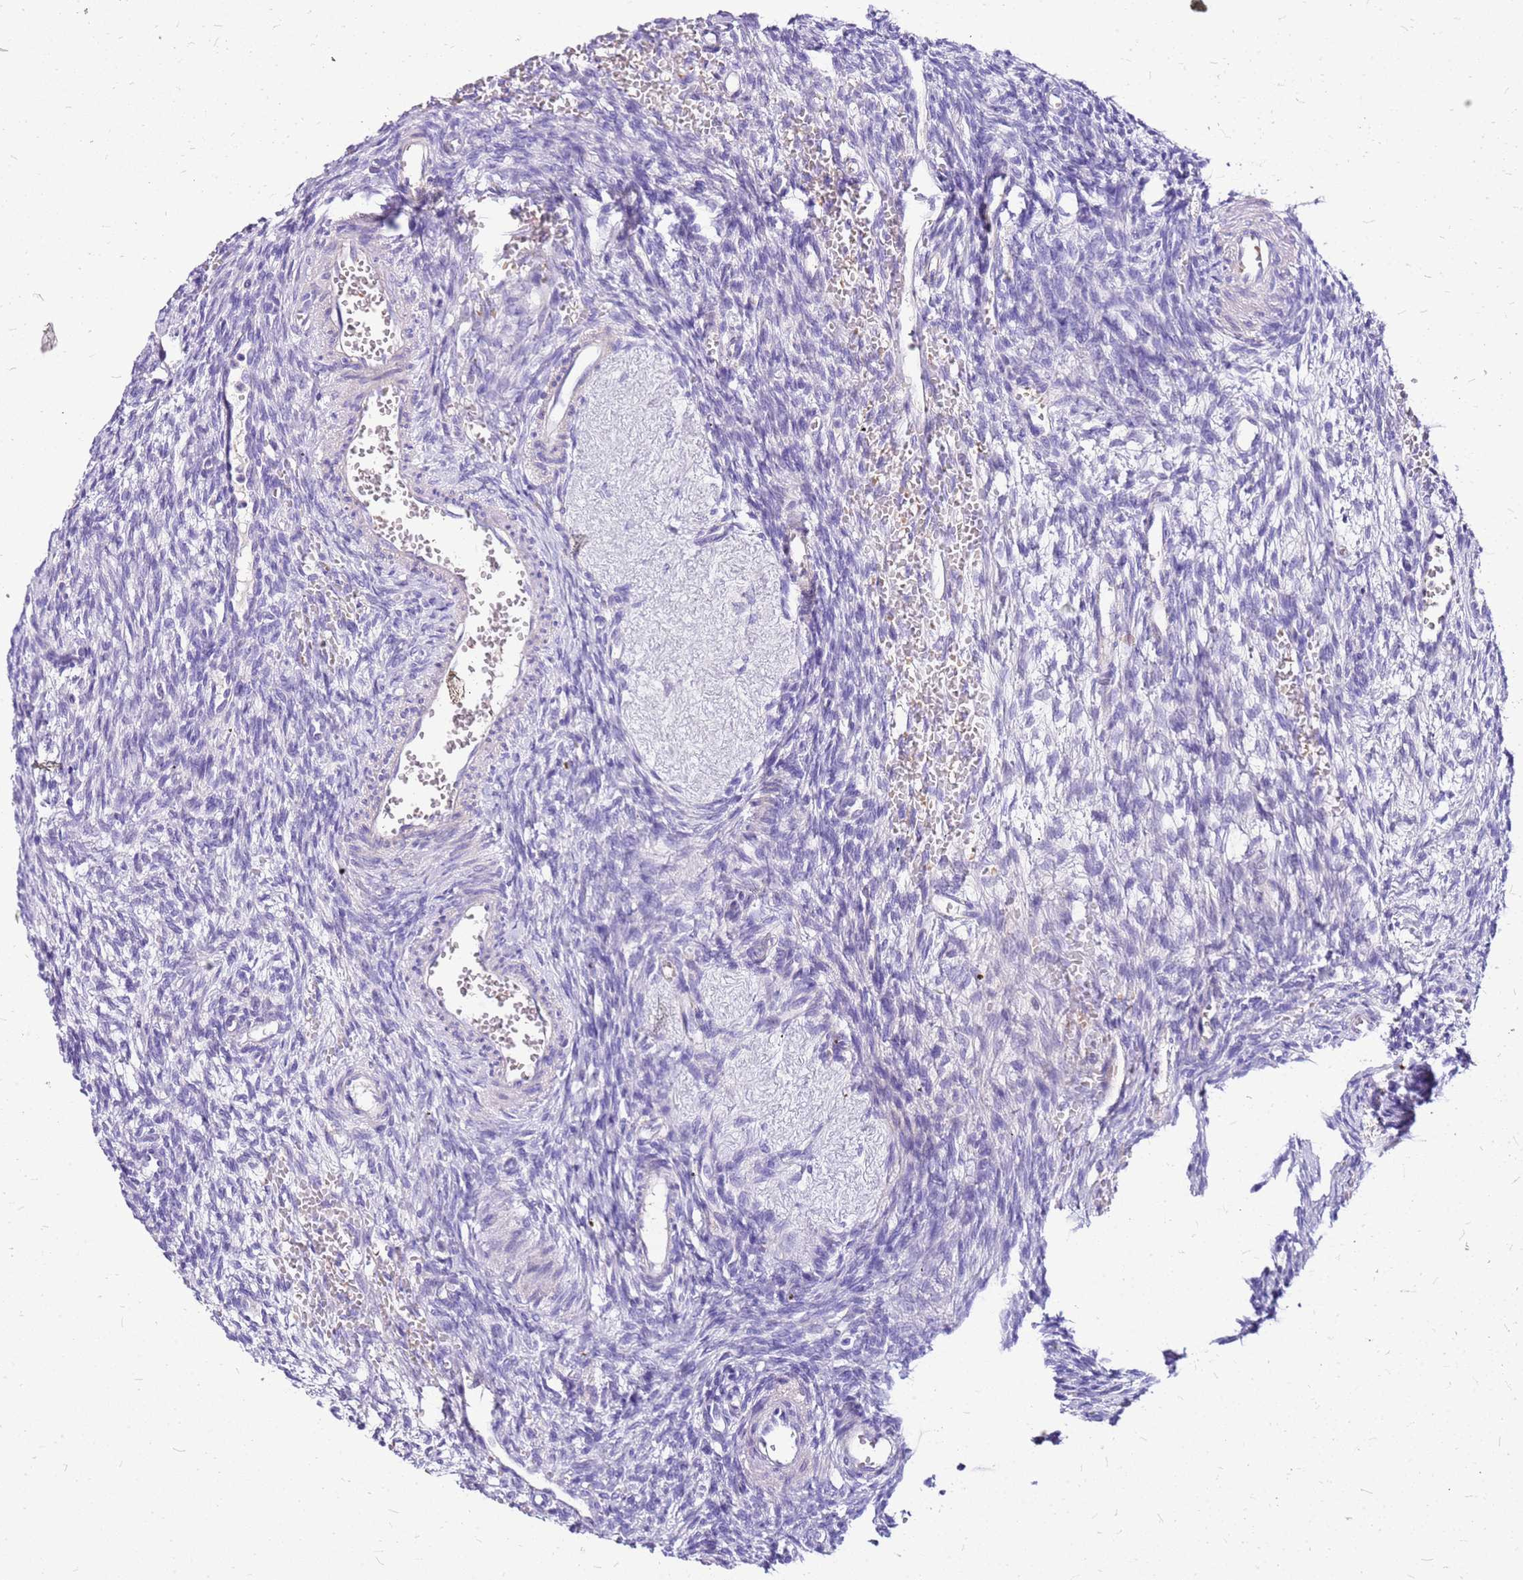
{"staining": {"intensity": "negative", "quantity": "none", "location": "none"}, "tissue": "ovary", "cell_type": "Ovarian stroma cells", "image_type": "normal", "snomed": [{"axis": "morphology", "description": "Normal tissue, NOS"}, {"axis": "topography", "description": "Ovary"}], "caption": "Ovarian stroma cells show no significant expression in normal ovary. The staining was performed using DAB (3,3'-diaminobenzidine) to visualize the protein expression in brown, while the nuclei were stained in blue with hematoxylin (Magnification: 20x).", "gene": "DCDC2B", "patient": {"sex": "female", "age": 39}}